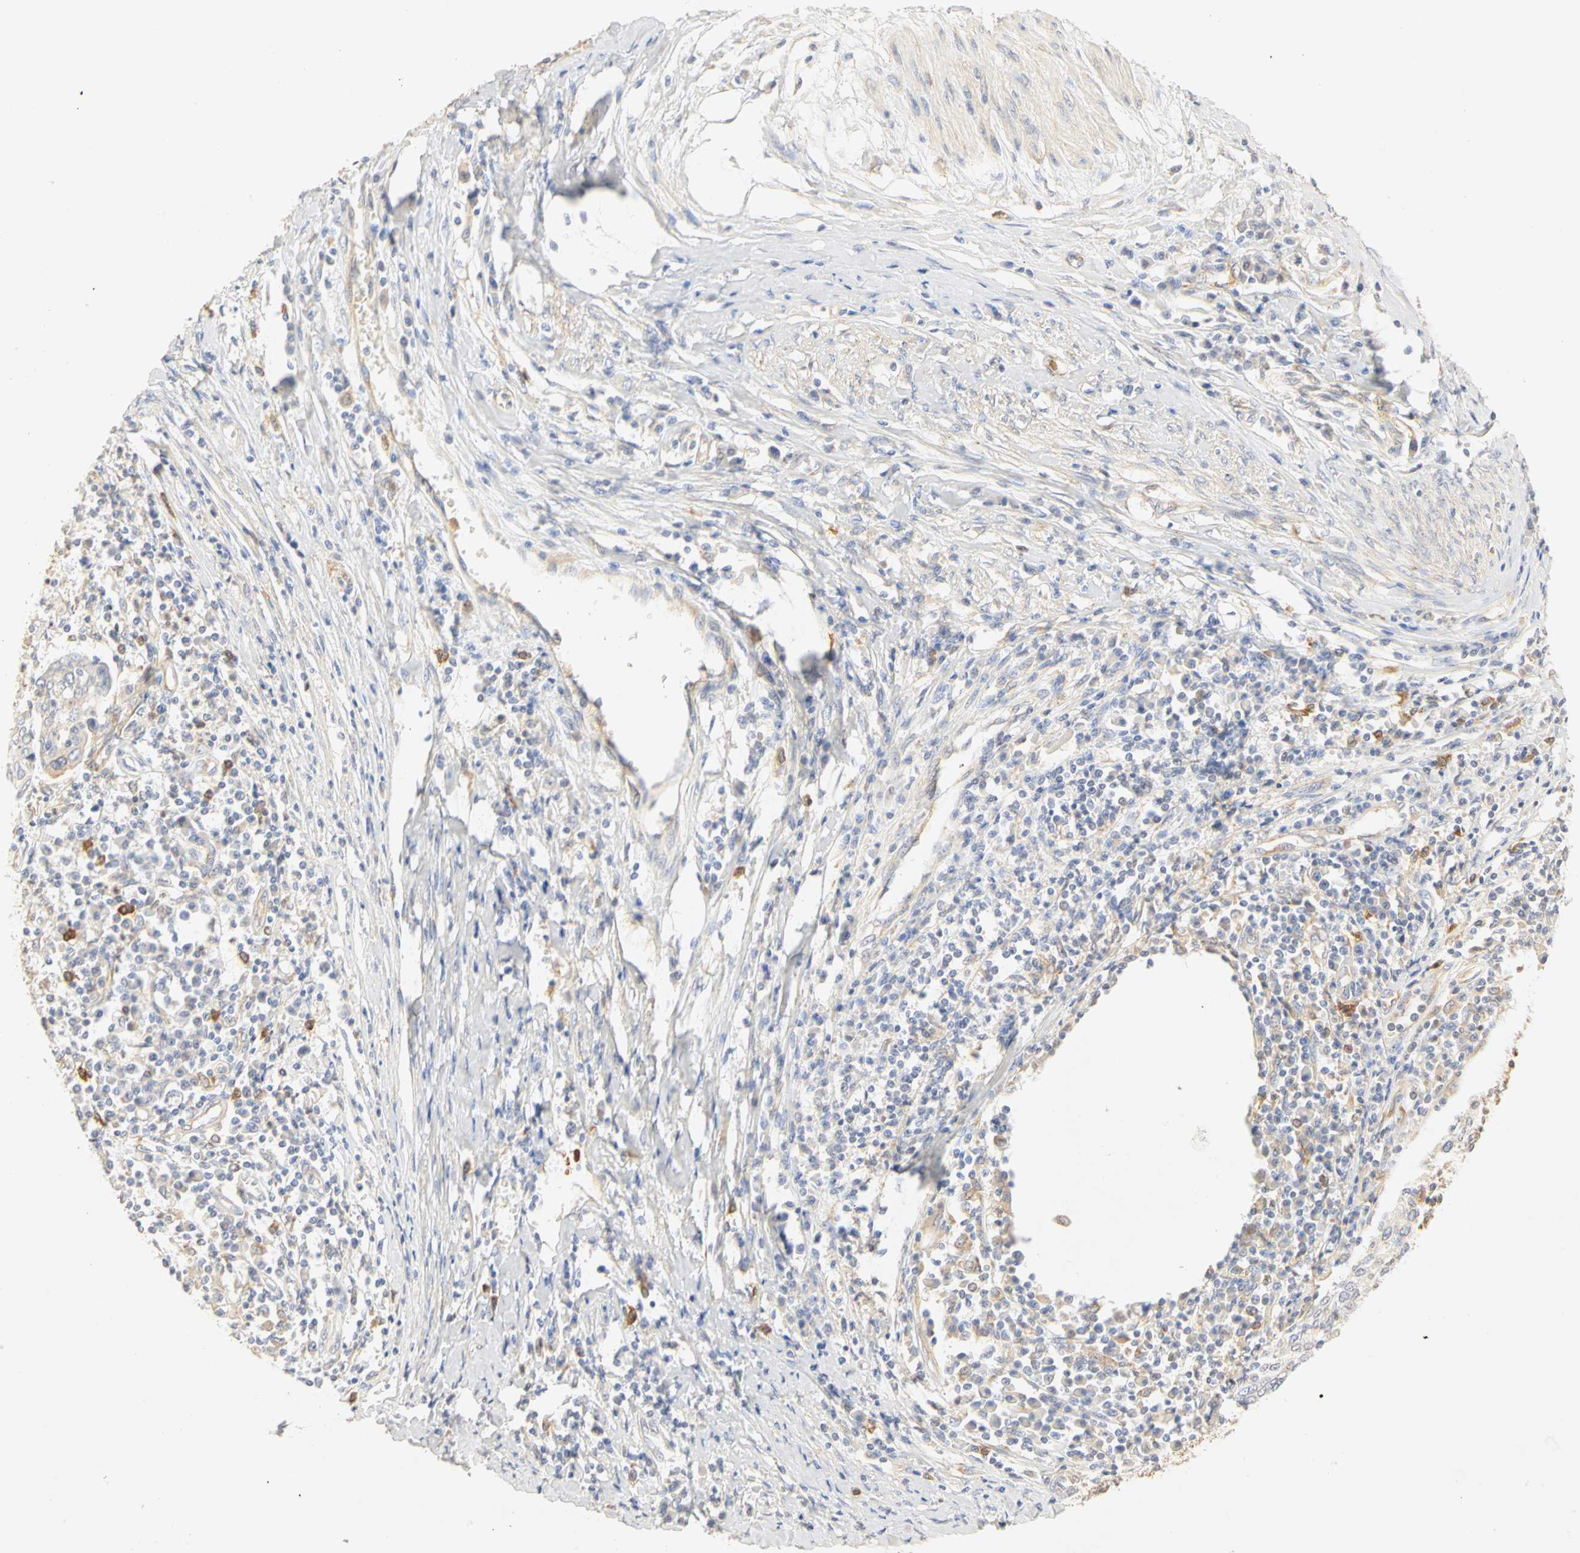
{"staining": {"intensity": "weak", "quantity": ">75%", "location": "cytoplasmic/membranous"}, "tissue": "cervical cancer", "cell_type": "Tumor cells", "image_type": "cancer", "snomed": [{"axis": "morphology", "description": "Squamous cell carcinoma, NOS"}, {"axis": "topography", "description": "Cervix"}], "caption": "Cervical cancer tissue exhibits weak cytoplasmic/membranous positivity in approximately >75% of tumor cells, visualized by immunohistochemistry.", "gene": "GNRH2", "patient": {"sex": "female", "age": 40}}